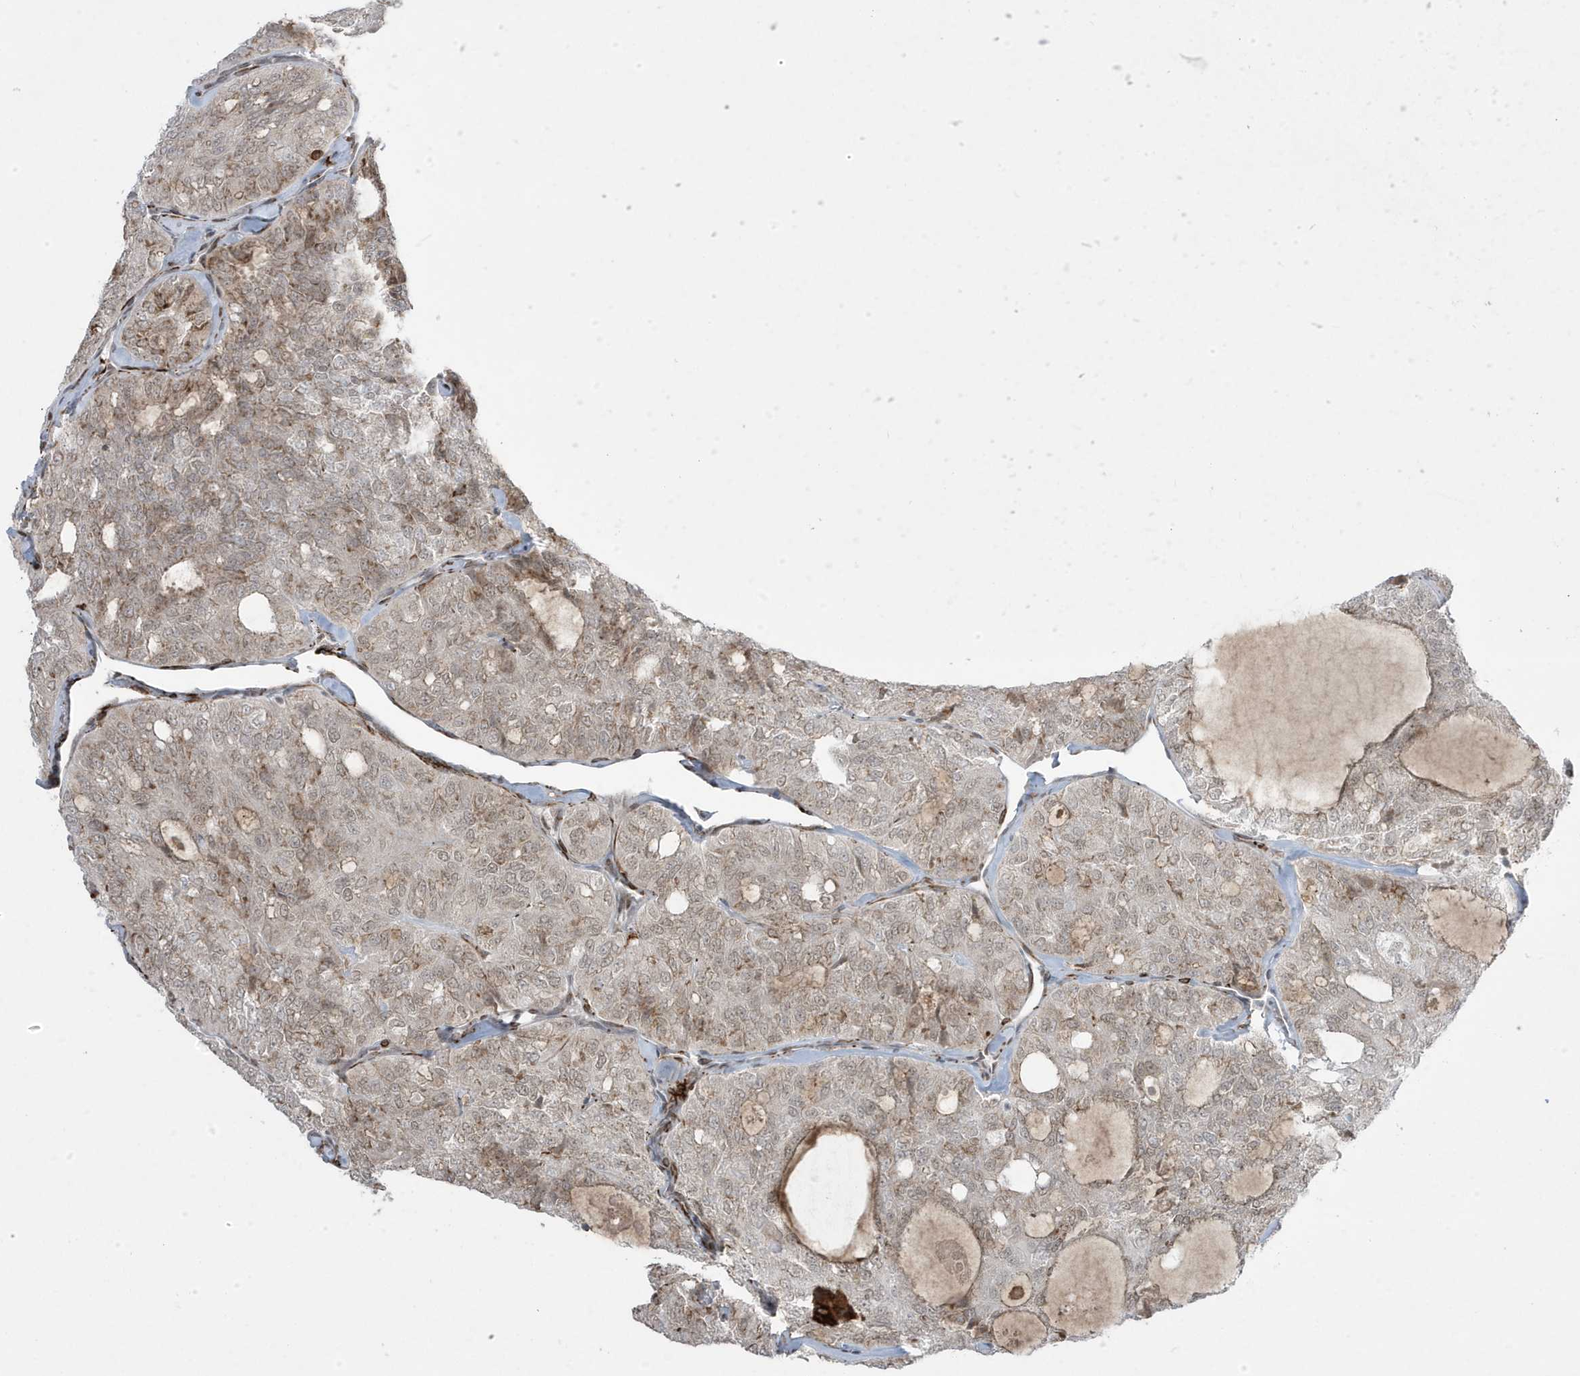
{"staining": {"intensity": "moderate", "quantity": ">75%", "location": "cytoplasmic/membranous,nuclear"}, "tissue": "thyroid cancer", "cell_type": "Tumor cells", "image_type": "cancer", "snomed": [{"axis": "morphology", "description": "Follicular adenoma carcinoma, NOS"}, {"axis": "topography", "description": "Thyroid gland"}], "caption": "A high-resolution photomicrograph shows IHC staining of thyroid follicular adenoma carcinoma, which displays moderate cytoplasmic/membranous and nuclear expression in approximately >75% of tumor cells.", "gene": "ADAMTSL3", "patient": {"sex": "male", "age": 75}}